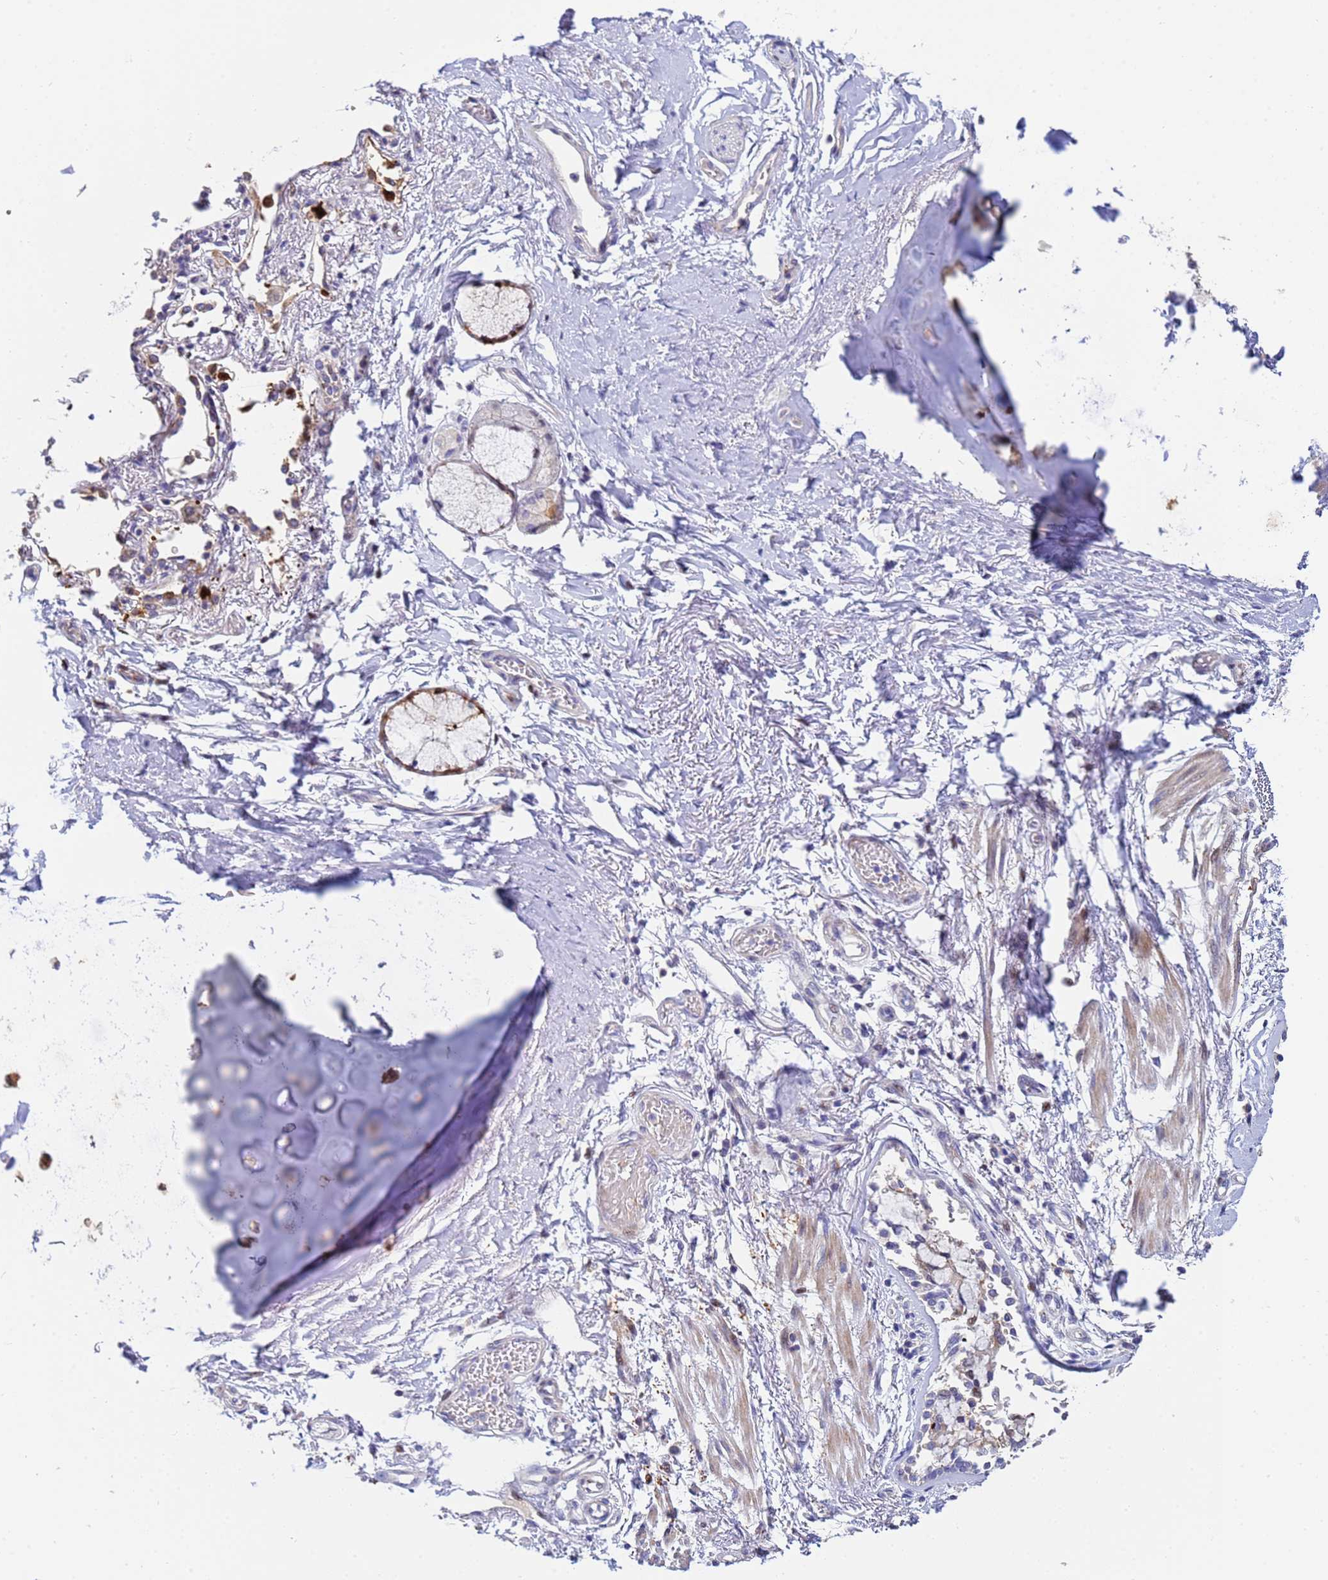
{"staining": {"intensity": "moderate", "quantity": "25%-75%", "location": "nuclear"}, "tissue": "adipose tissue", "cell_type": "Adipocytes", "image_type": "normal", "snomed": [{"axis": "morphology", "description": "Normal tissue, NOS"}, {"axis": "topography", "description": "Cartilage tissue"}], "caption": "Brown immunohistochemical staining in benign adipose tissue reveals moderate nuclear staining in approximately 25%-75% of adipocytes.", "gene": "PPP6R1", "patient": {"sex": "male", "age": 73}}